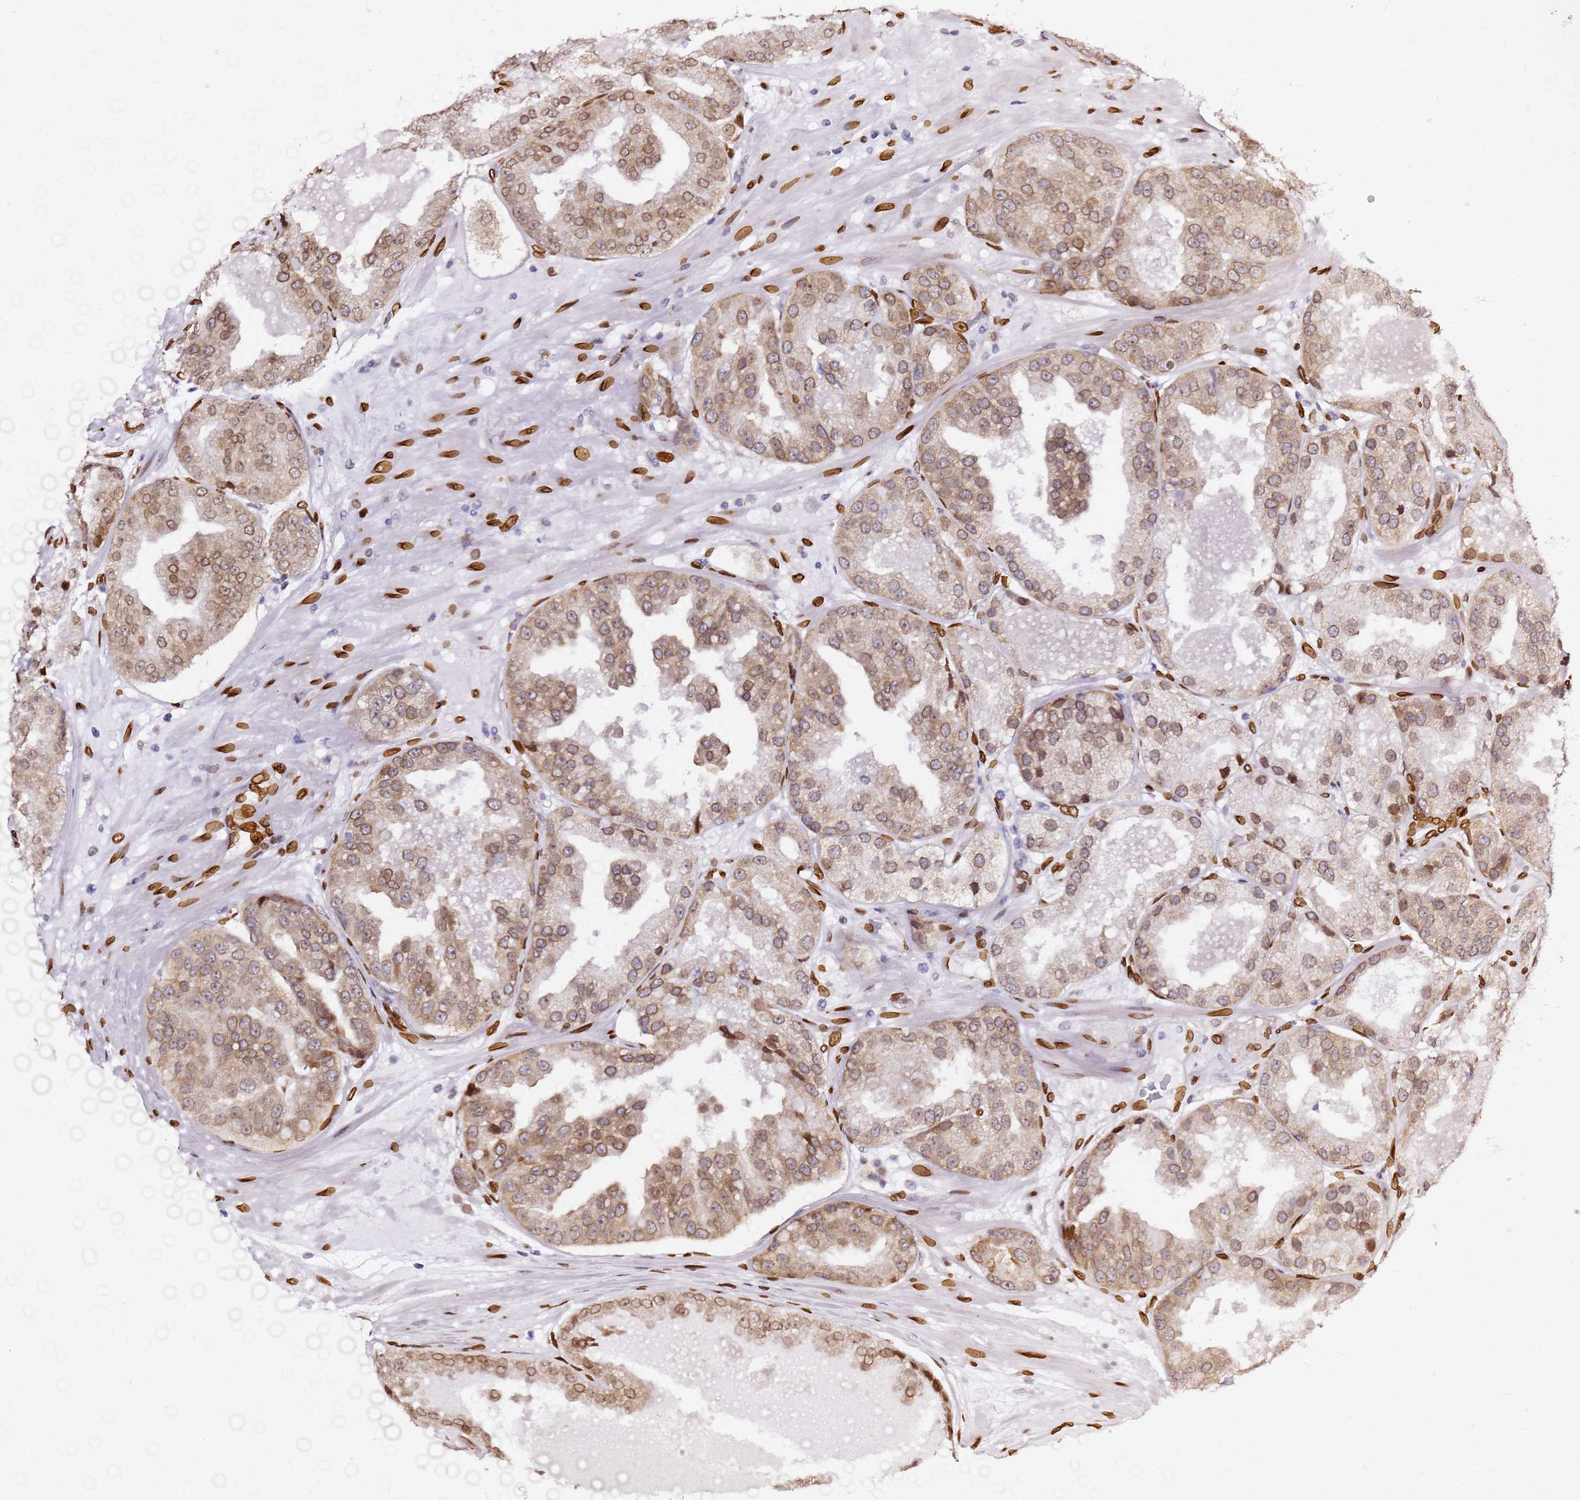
{"staining": {"intensity": "moderate", "quantity": ">75%", "location": "cytoplasmic/membranous,nuclear"}, "tissue": "prostate cancer", "cell_type": "Tumor cells", "image_type": "cancer", "snomed": [{"axis": "morphology", "description": "Adenocarcinoma, High grade"}, {"axis": "topography", "description": "Prostate"}], "caption": "Tumor cells exhibit medium levels of moderate cytoplasmic/membranous and nuclear expression in approximately >75% of cells in adenocarcinoma (high-grade) (prostate). (IHC, brightfield microscopy, high magnification).", "gene": "C6orf141", "patient": {"sex": "male", "age": 63}}